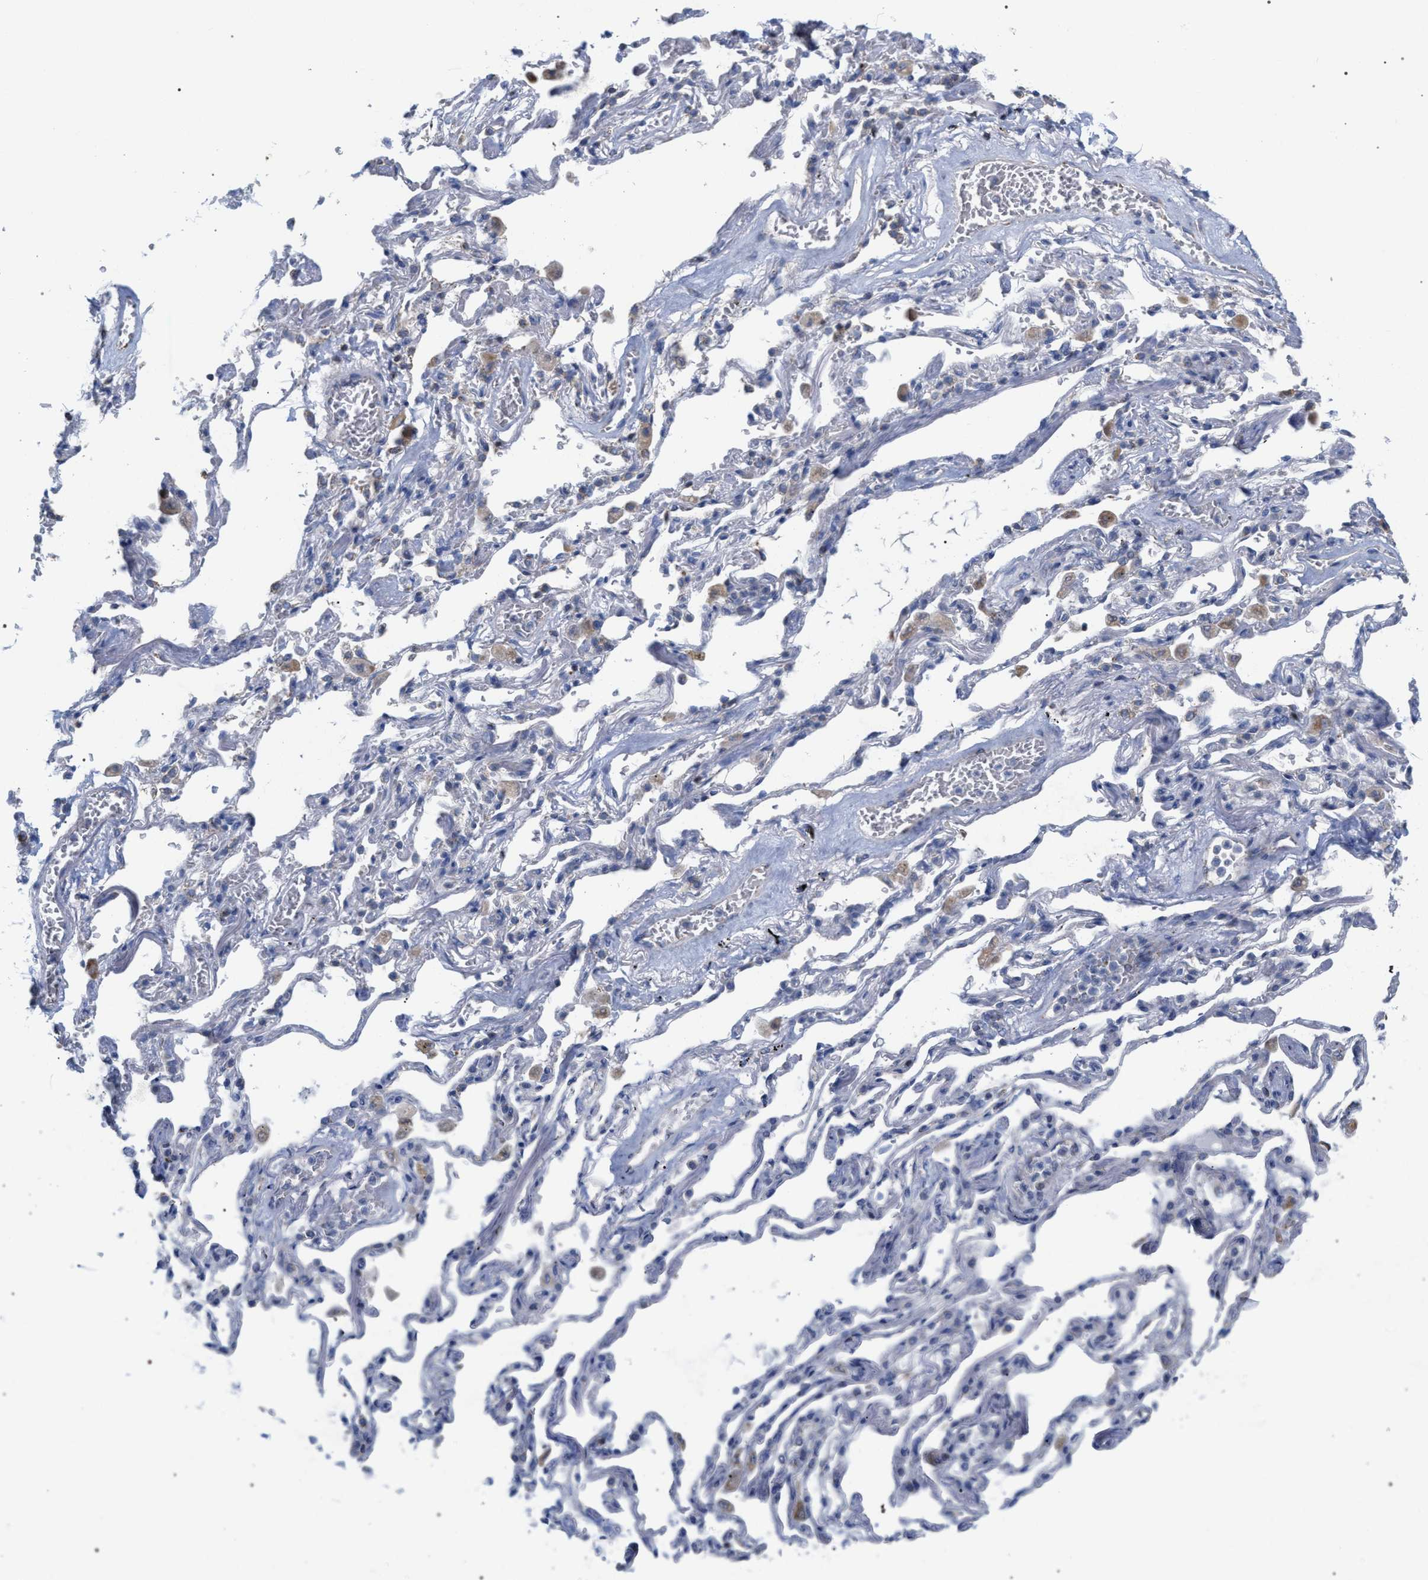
{"staining": {"intensity": "negative", "quantity": "none", "location": "none"}, "tissue": "adipose tissue", "cell_type": "Adipocytes", "image_type": "normal", "snomed": [{"axis": "morphology", "description": "Normal tissue, NOS"}, {"axis": "topography", "description": "Cartilage tissue"}, {"axis": "topography", "description": "Lung"}], "caption": "Adipose tissue was stained to show a protein in brown. There is no significant expression in adipocytes. Brightfield microscopy of IHC stained with DAB (3,3'-diaminobenzidine) (brown) and hematoxylin (blue), captured at high magnification.", "gene": "ECI2", "patient": {"sex": "female", "age": 77}}